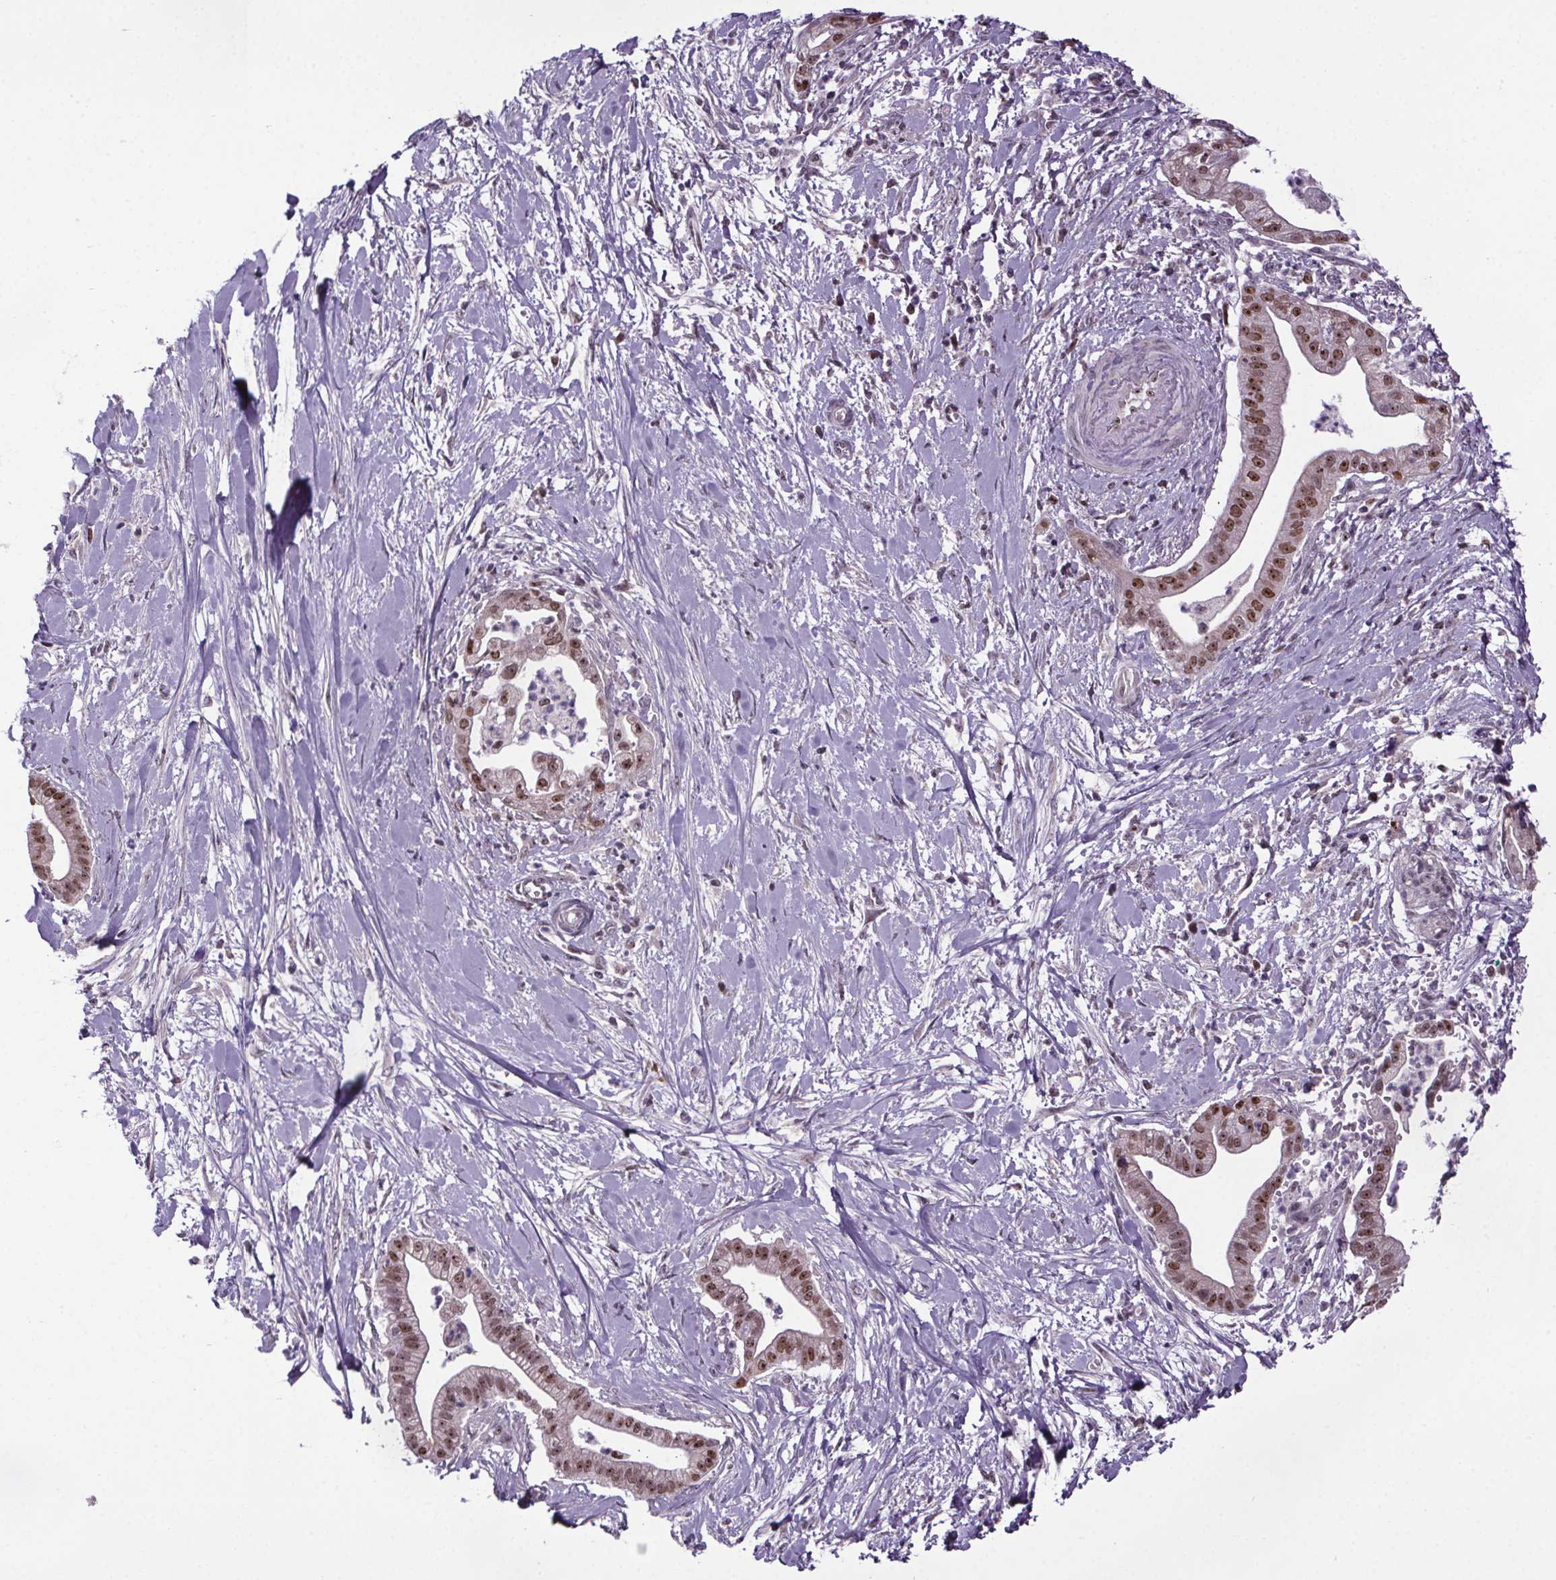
{"staining": {"intensity": "moderate", "quantity": ">75%", "location": "nuclear"}, "tissue": "pancreatic cancer", "cell_type": "Tumor cells", "image_type": "cancer", "snomed": [{"axis": "morphology", "description": "Normal tissue, NOS"}, {"axis": "morphology", "description": "Adenocarcinoma, NOS"}, {"axis": "topography", "description": "Lymph node"}, {"axis": "topography", "description": "Pancreas"}], "caption": "Moderate nuclear protein staining is identified in approximately >75% of tumor cells in pancreatic cancer. (brown staining indicates protein expression, while blue staining denotes nuclei).", "gene": "ATMIN", "patient": {"sex": "female", "age": 58}}